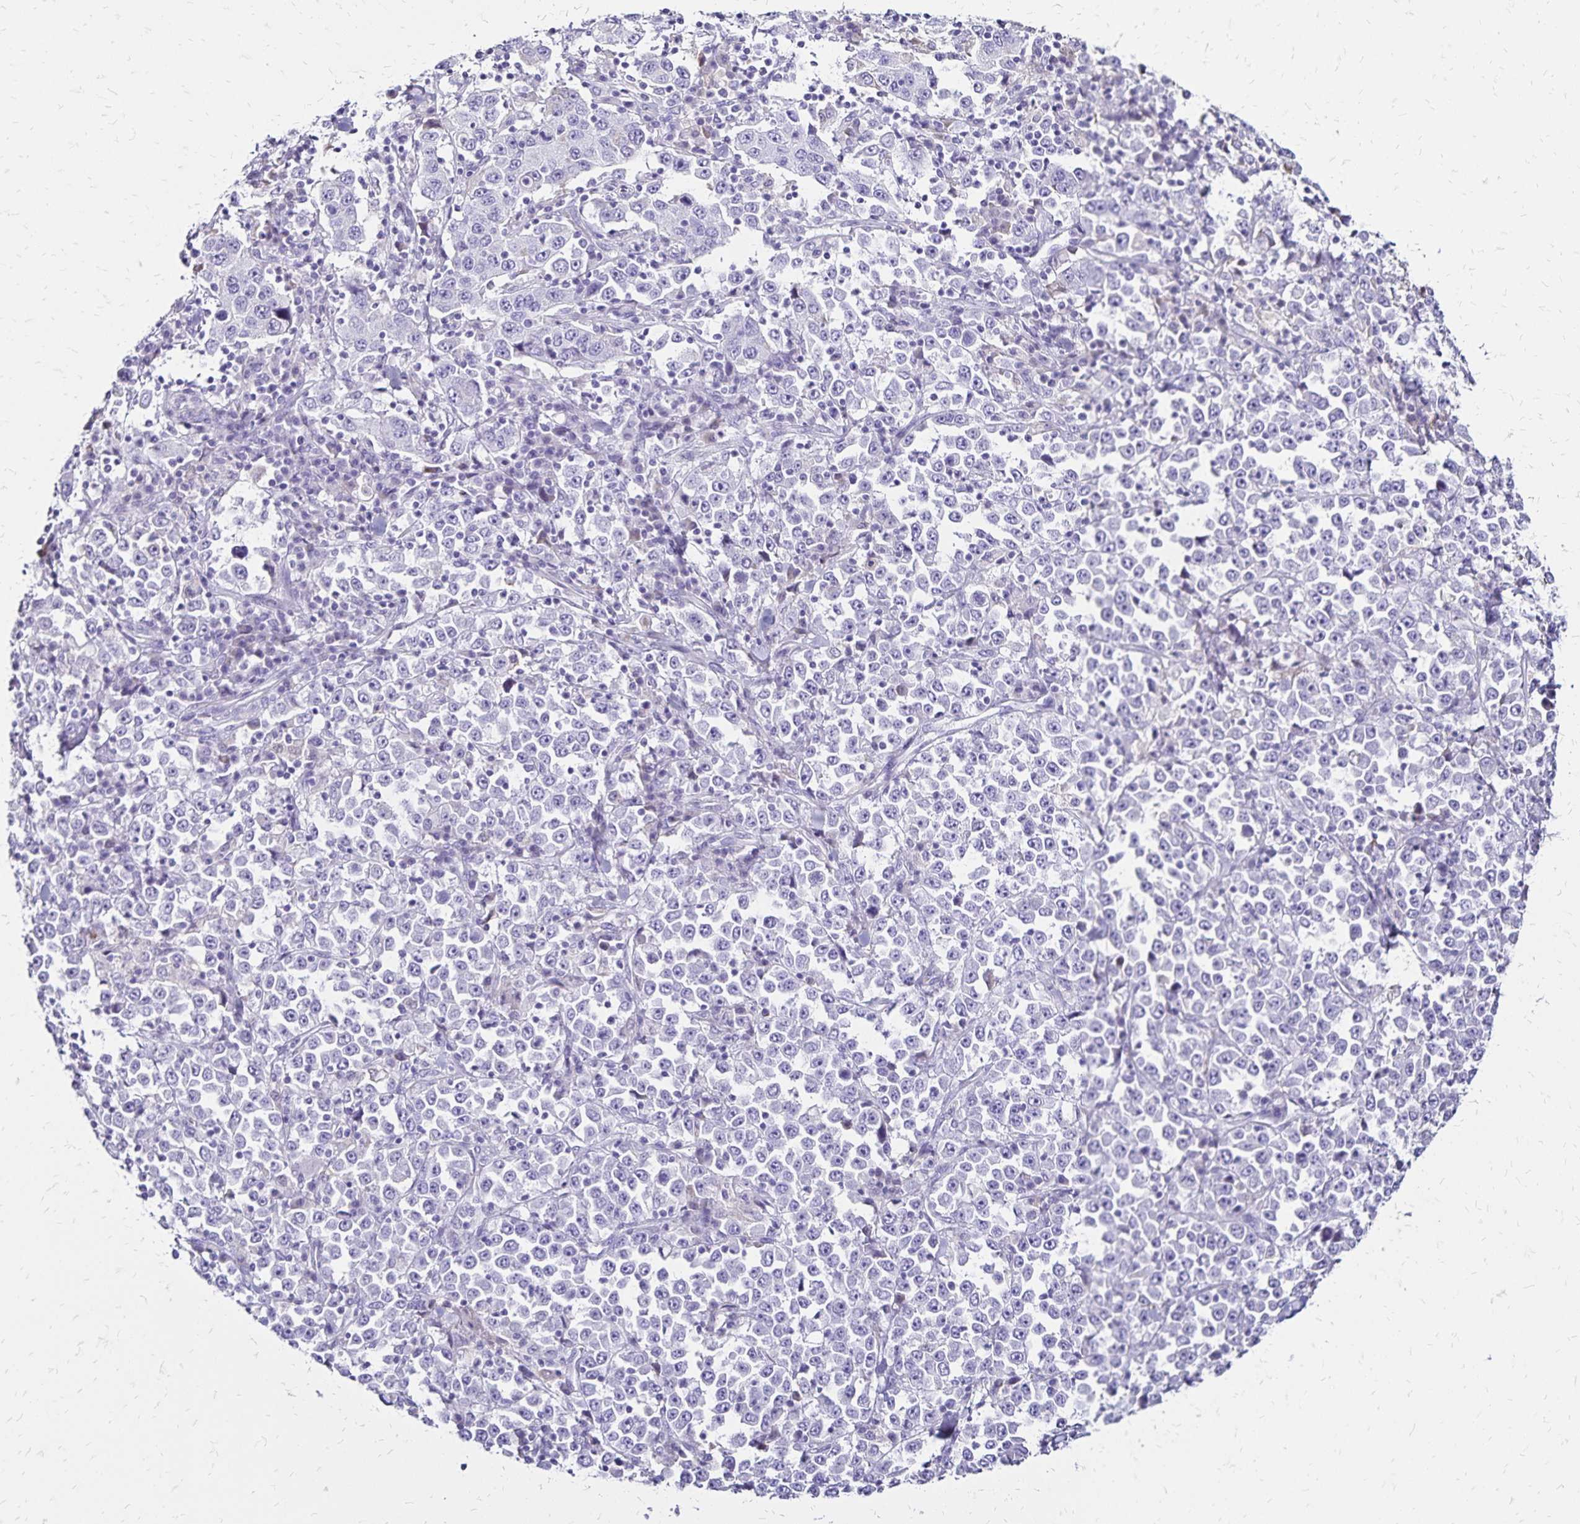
{"staining": {"intensity": "negative", "quantity": "none", "location": "none"}, "tissue": "stomach cancer", "cell_type": "Tumor cells", "image_type": "cancer", "snomed": [{"axis": "morphology", "description": "Normal tissue, NOS"}, {"axis": "morphology", "description": "Adenocarcinoma, NOS"}, {"axis": "topography", "description": "Stomach, upper"}, {"axis": "topography", "description": "Stomach"}], "caption": "IHC micrograph of neoplastic tissue: human stomach cancer stained with DAB exhibits no significant protein positivity in tumor cells.", "gene": "KISS1", "patient": {"sex": "male", "age": 59}}